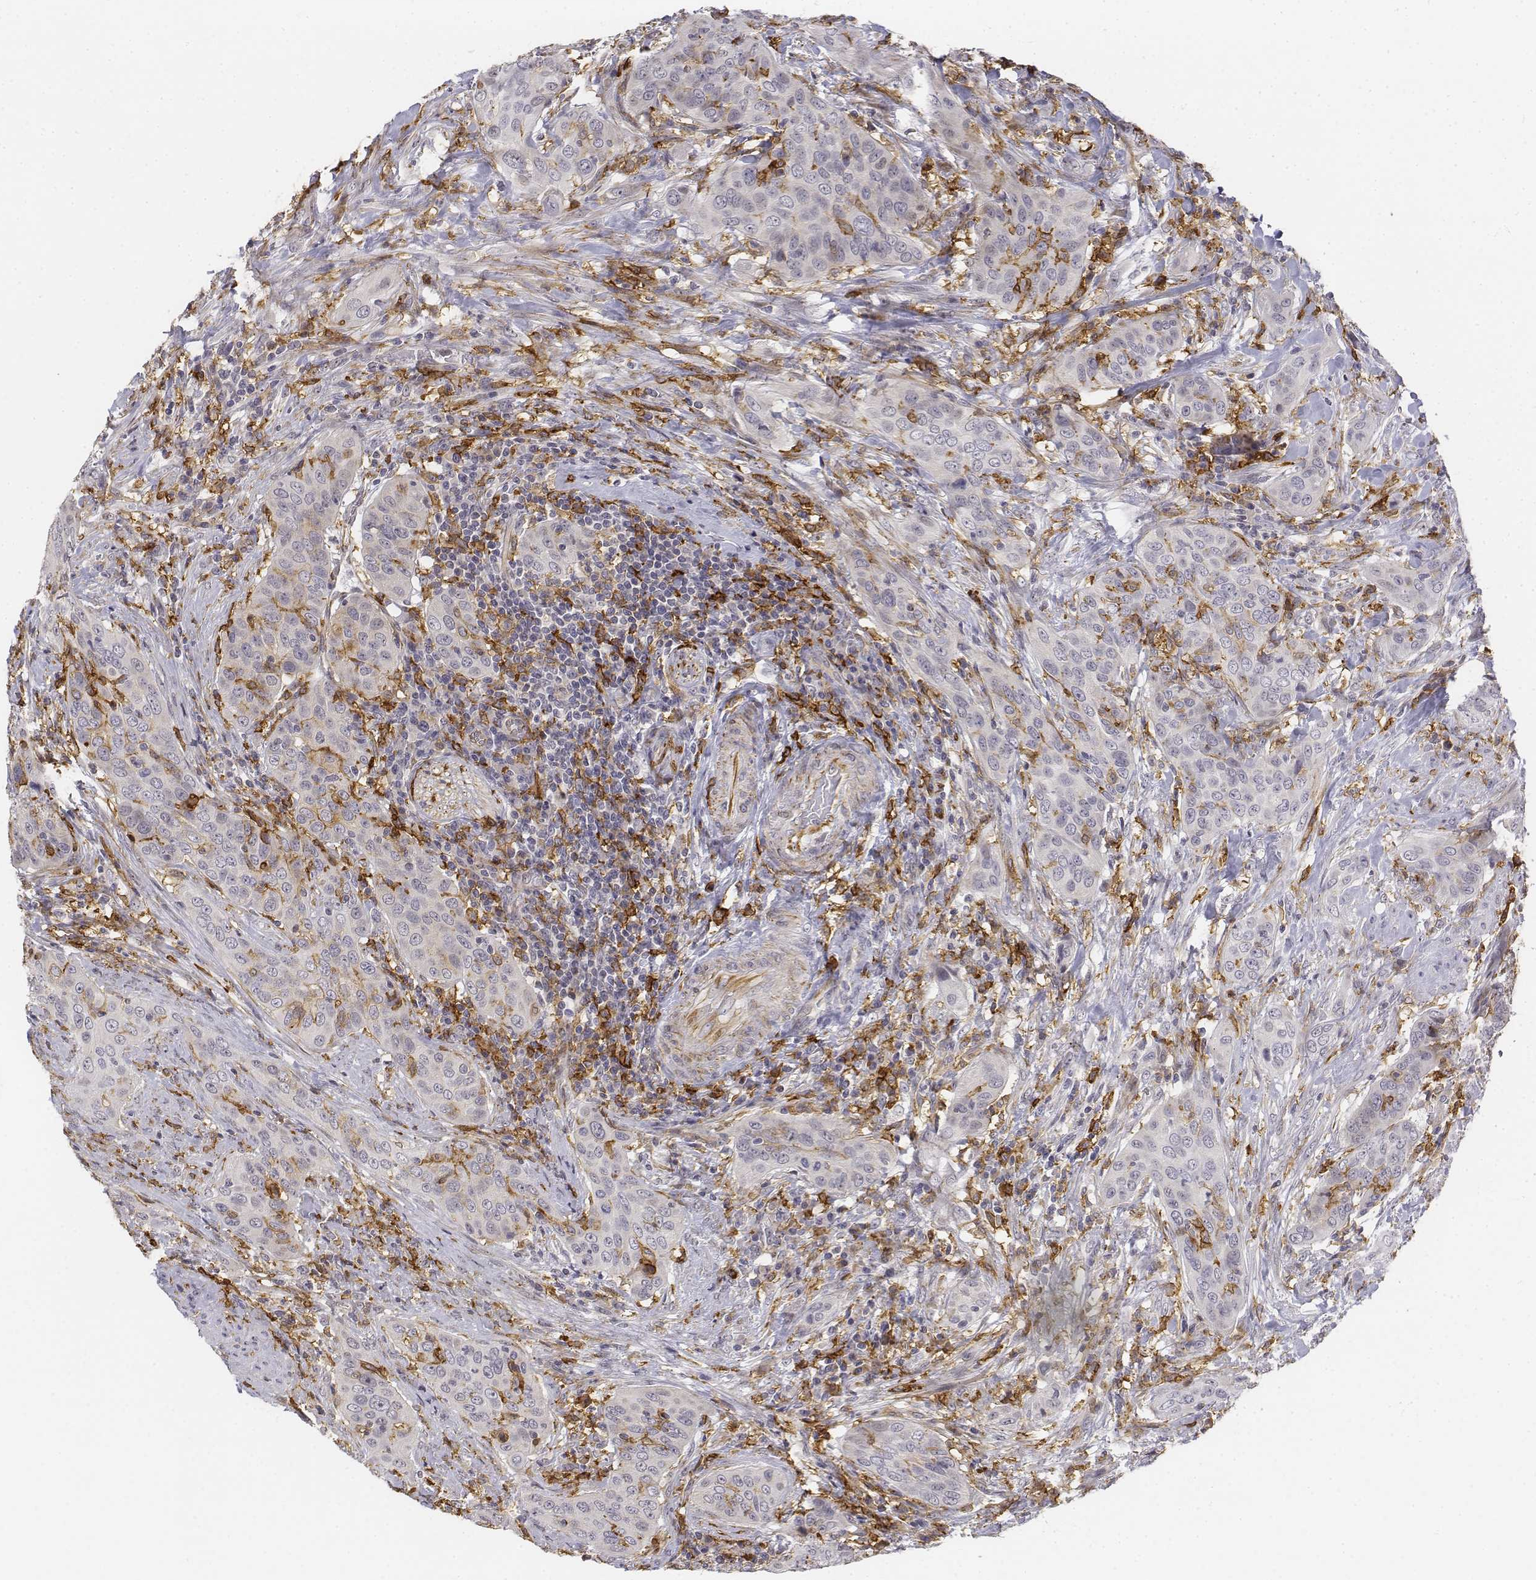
{"staining": {"intensity": "negative", "quantity": "none", "location": "none"}, "tissue": "urothelial cancer", "cell_type": "Tumor cells", "image_type": "cancer", "snomed": [{"axis": "morphology", "description": "Urothelial carcinoma, High grade"}, {"axis": "topography", "description": "Urinary bladder"}], "caption": "This is a histopathology image of IHC staining of urothelial cancer, which shows no staining in tumor cells.", "gene": "CD14", "patient": {"sex": "male", "age": 82}}